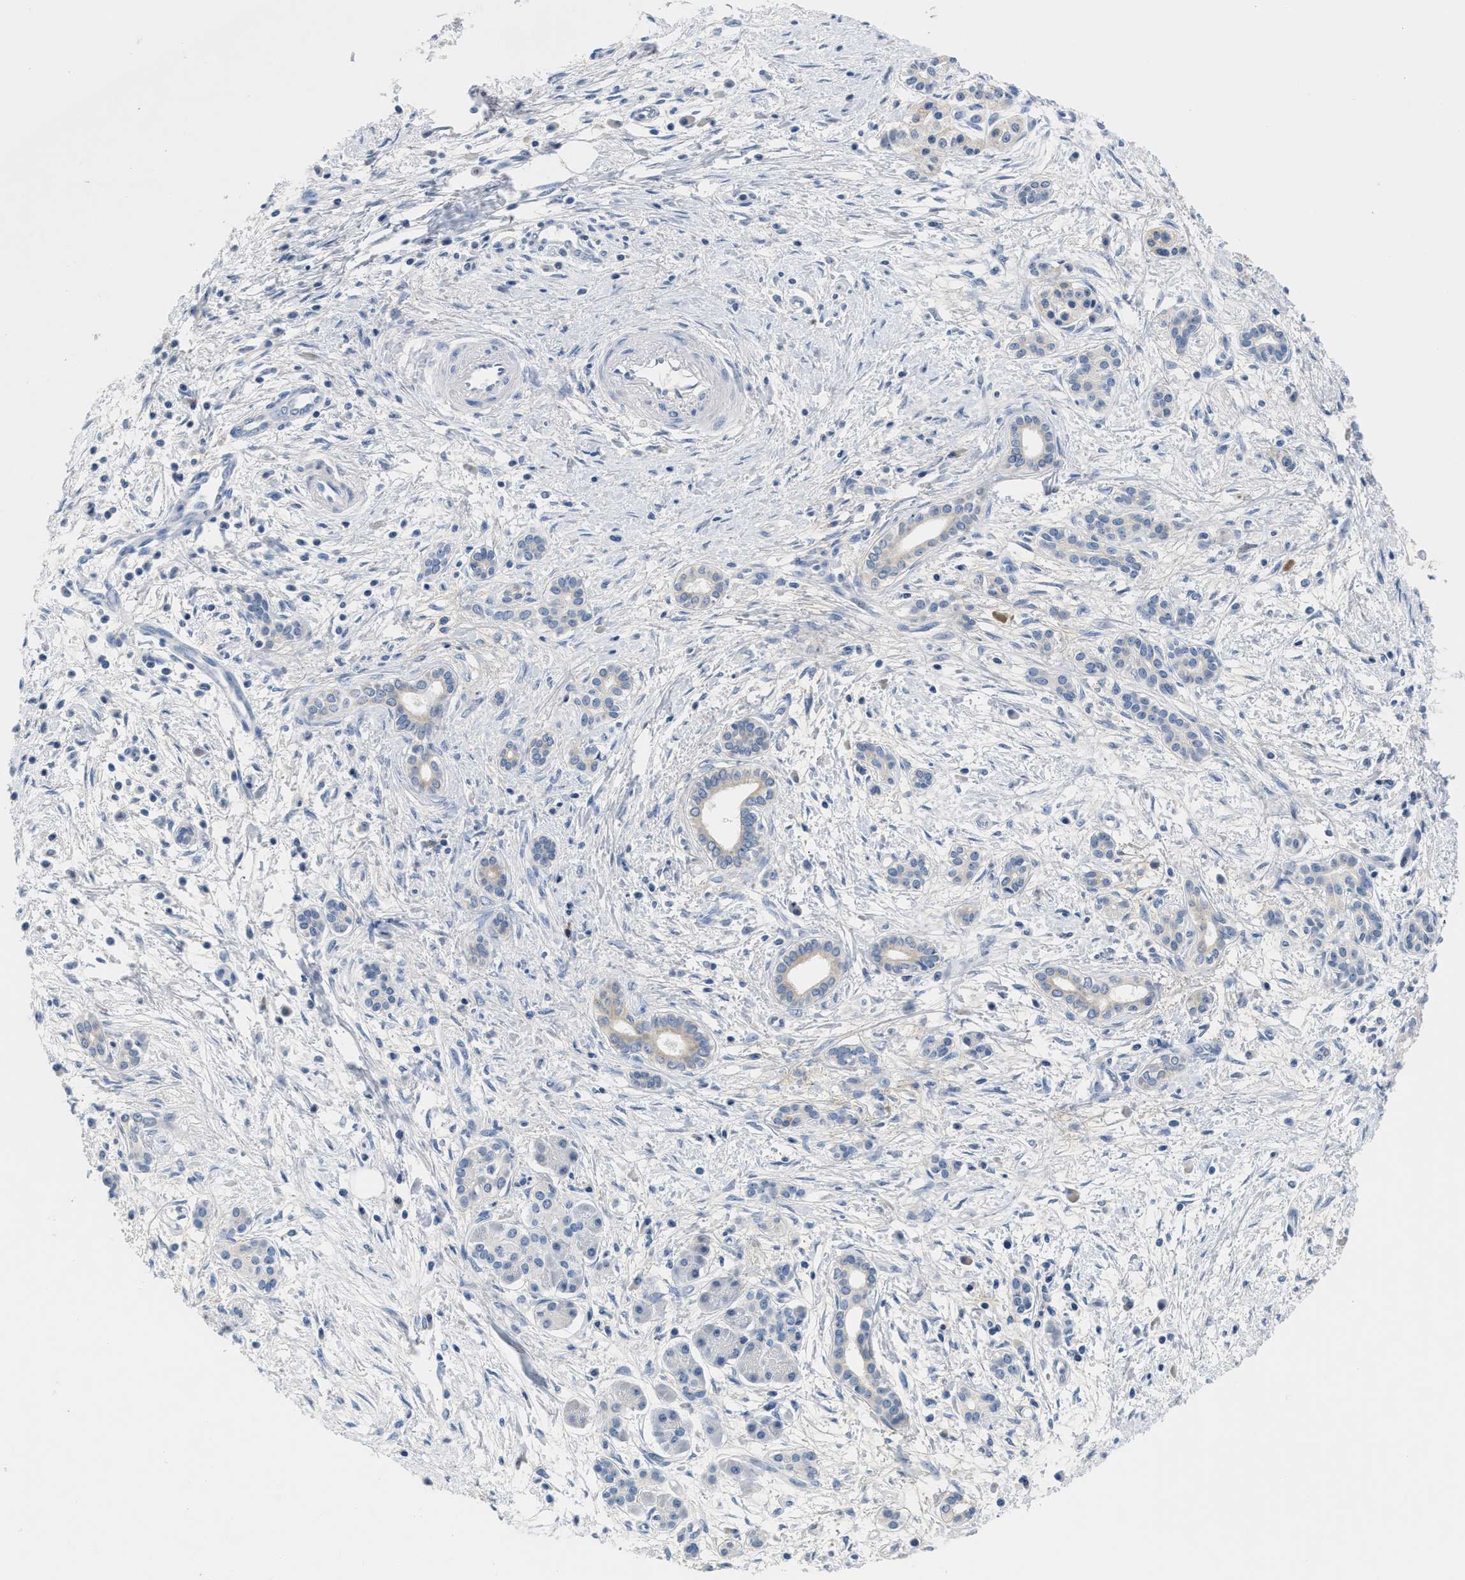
{"staining": {"intensity": "negative", "quantity": "none", "location": "none"}, "tissue": "pancreatic cancer", "cell_type": "Tumor cells", "image_type": "cancer", "snomed": [{"axis": "morphology", "description": "Adenocarcinoma, NOS"}, {"axis": "topography", "description": "Pancreas"}], "caption": "Immunohistochemistry (IHC) histopathology image of neoplastic tissue: human pancreatic adenocarcinoma stained with DAB demonstrates no significant protein staining in tumor cells.", "gene": "OR9K2", "patient": {"sex": "female", "age": 70}}